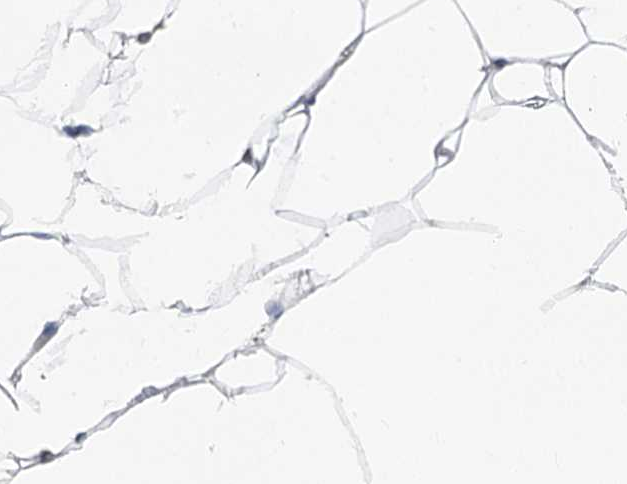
{"staining": {"intensity": "negative", "quantity": "none", "location": "none"}, "tissue": "adipose tissue", "cell_type": "Adipocytes", "image_type": "normal", "snomed": [{"axis": "morphology", "description": "Normal tissue, NOS"}, {"axis": "morphology", "description": "Fibrosis, NOS"}, {"axis": "topography", "description": "Breast"}, {"axis": "topography", "description": "Adipose tissue"}], "caption": "The photomicrograph exhibits no significant staining in adipocytes of adipose tissue. Brightfield microscopy of IHC stained with DAB (brown) and hematoxylin (blue), captured at high magnification.", "gene": "EPB41L5", "patient": {"sex": "female", "age": 39}}